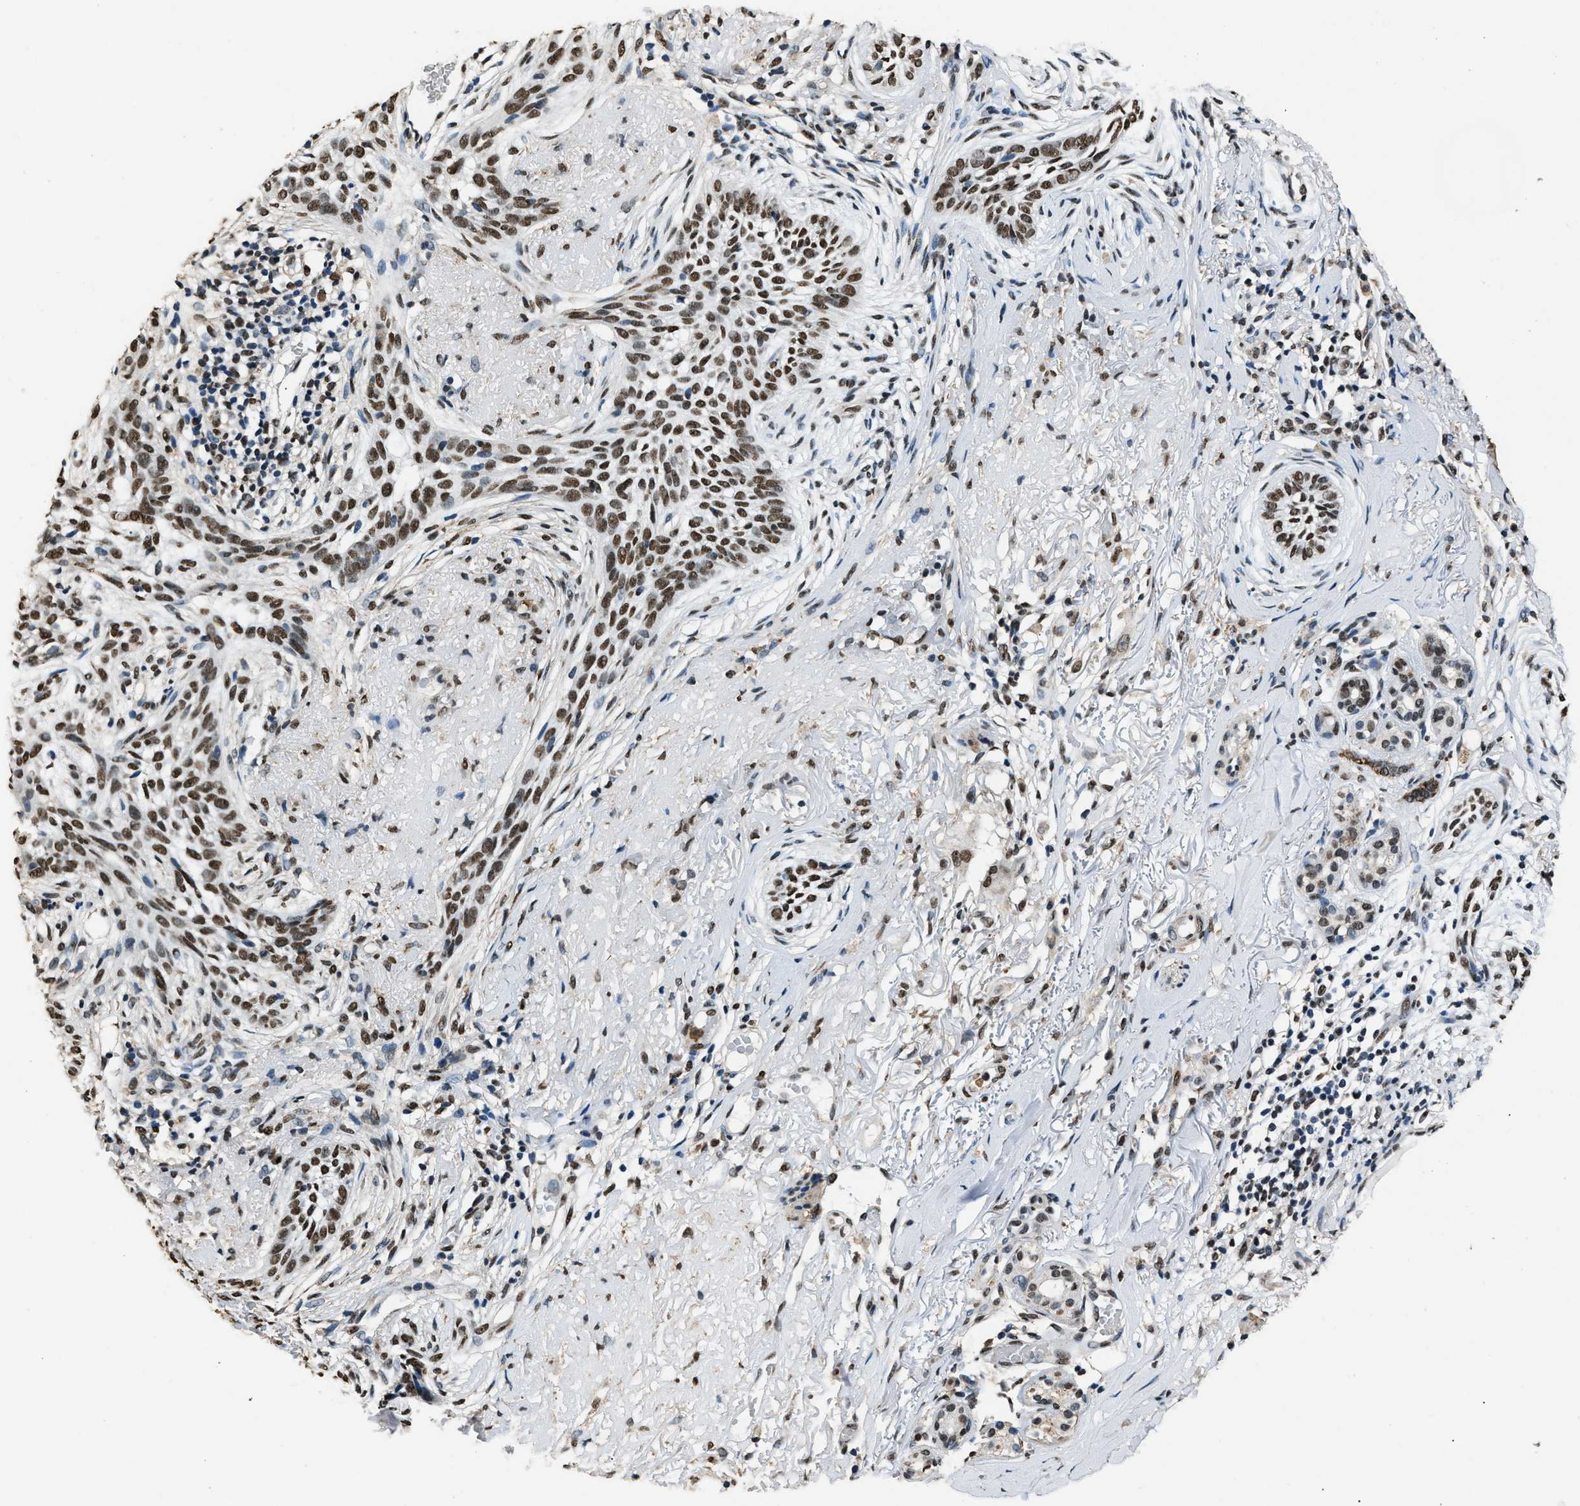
{"staining": {"intensity": "strong", "quantity": ">75%", "location": "nuclear"}, "tissue": "skin cancer", "cell_type": "Tumor cells", "image_type": "cancer", "snomed": [{"axis": "morphology", "description": "Basal cell carcinoma"}, {"axis": "topography", "description": "Skin"}], "caption": "Human skin cancer stained with a protein marker displays strong staining in tumor cells.", "gene": "SAFB", "patient": {"sex": "female", "age": 88}}